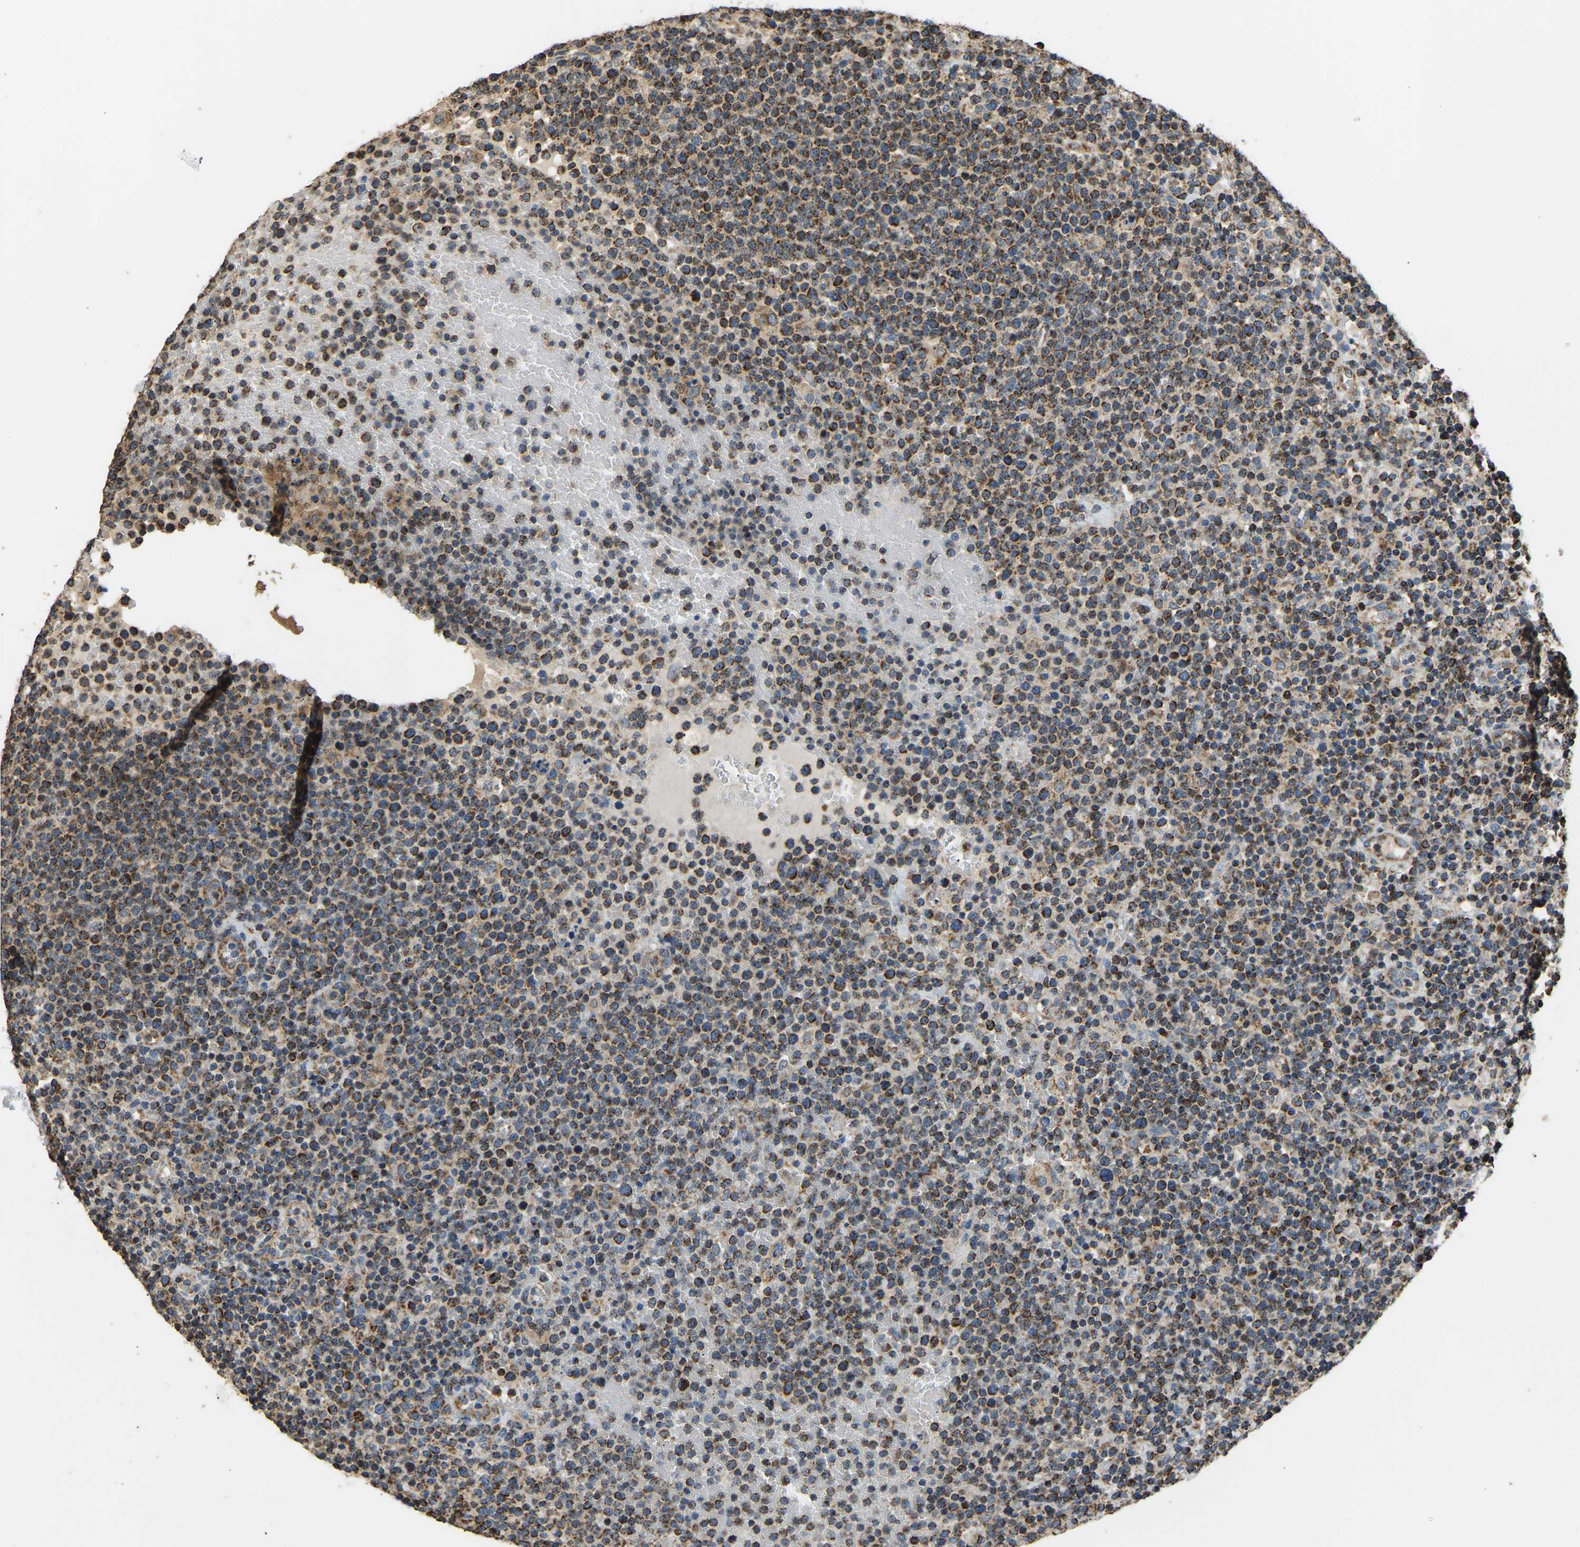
{"staining": {"intensity": "strong", "quantity": ">75%", "location": "cytoplasmic/membranous"}, "tissue": "lymphoma", "cell_type": "Tumor cells", "image_type": "cancer", "snomed": [{"axis": "morphology", "description": "Malignant lymphoma, non-Hodgkin's type, High grade"}, {"axis": "topography", "description": "Lymph node"}], "caption": "DAB immunohistochemical staining of lymphoma exhibits strong cytoplasmic/membranous protein positivity in about >75% of tumor cells. Ihc stains the protein of interest in brown and the nuclei are stained blue.", "gene": "TUFM", "patient": {"sex": "male", "age": 61}}